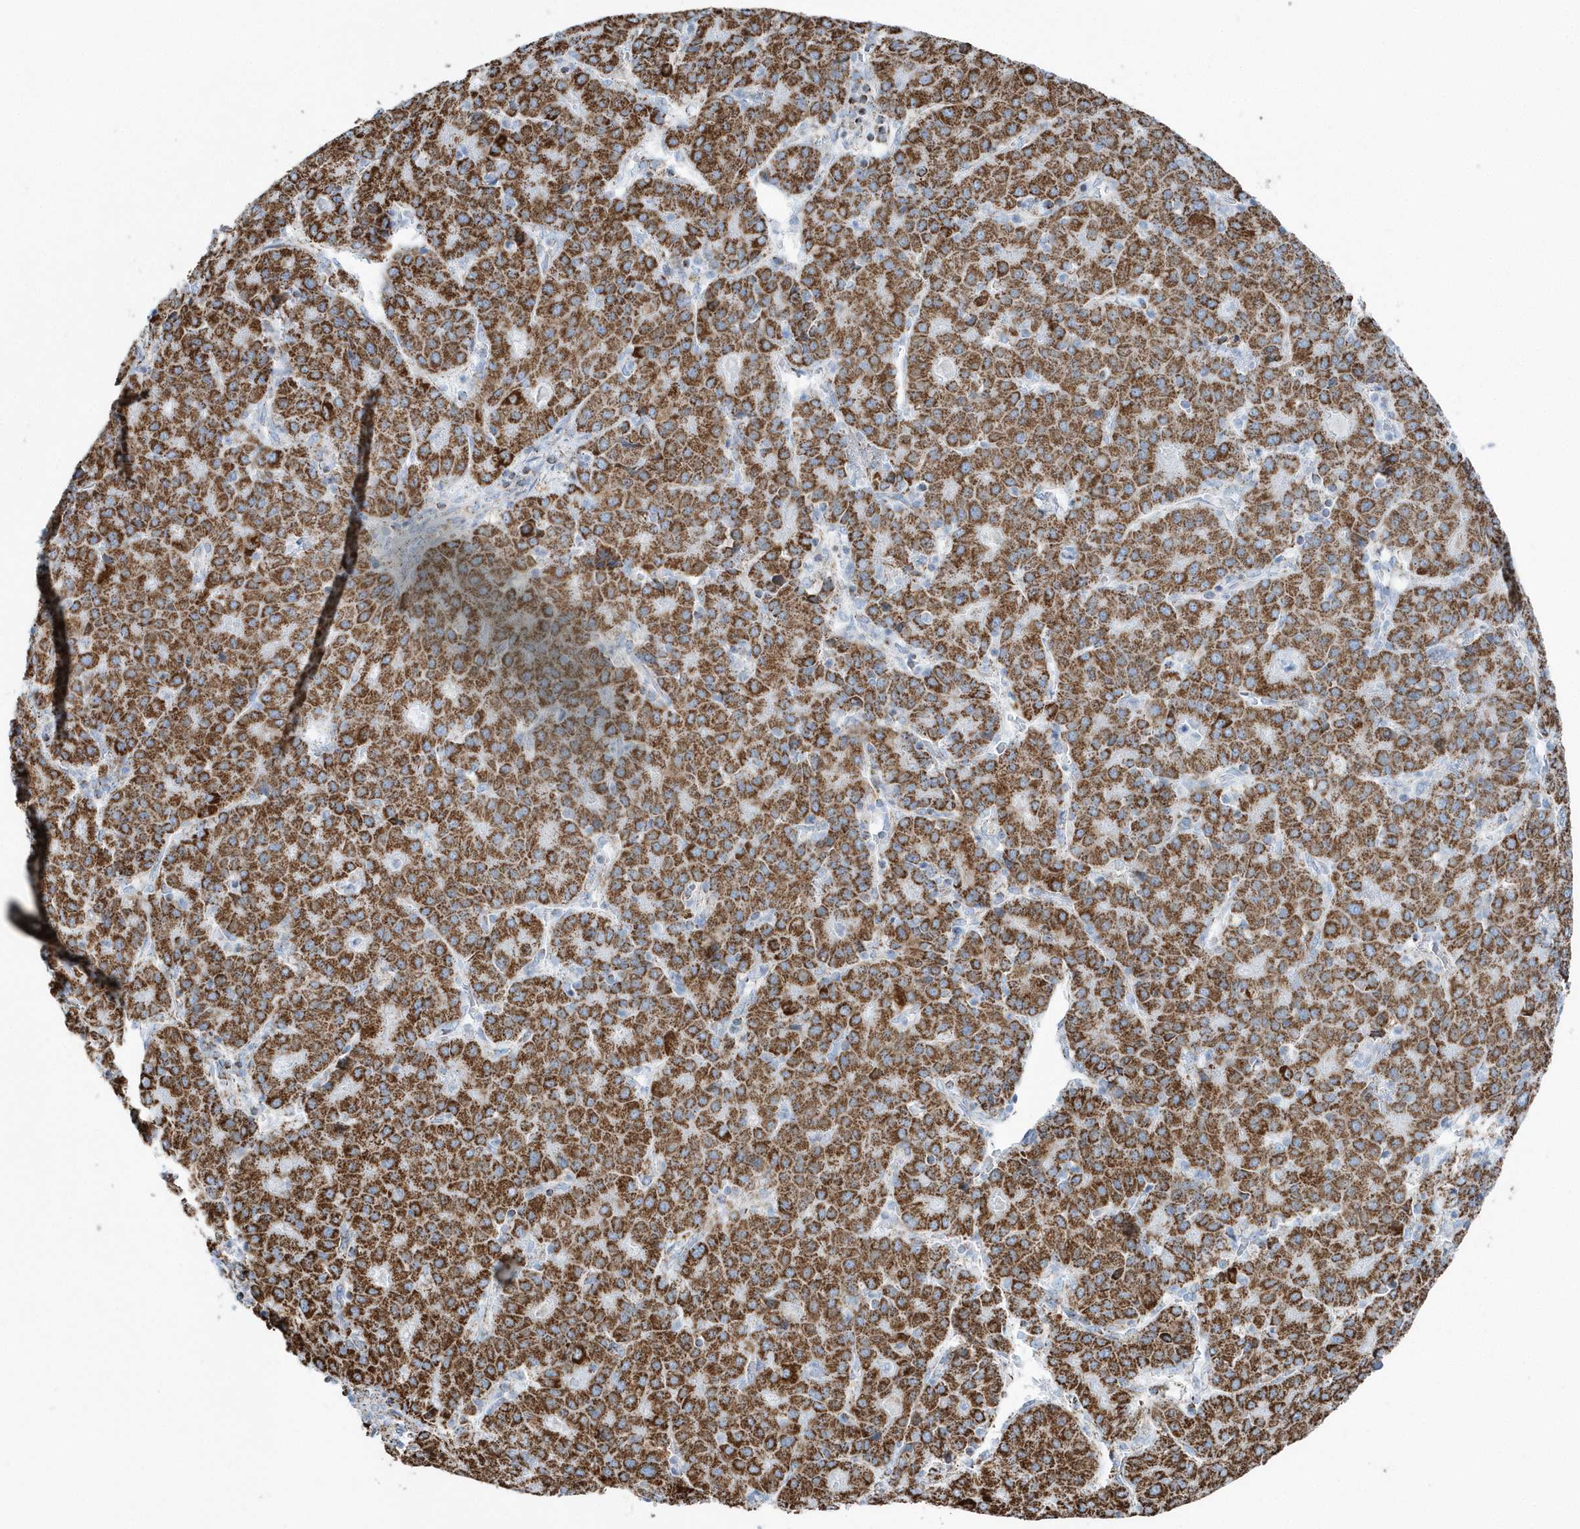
{"staining": {"intensity": "moderate", "quantity": ">75%", "location": "cytoplasmic/membranous"}, "tissue": "liver cancer", "cell_type": "Tumor cells", "image_type": "cancer", "snomed": [{"axis": "morphology", "description": "Carcinoma, Hepatocellular, NOS"}, {"axis": "topography", "description": "Liver"}], "caption": "High-magnification brightfield microscopy of hepatocellular carcinoma (liver) stained with DAB (3,3'-diaminobenzidine) (brown) and counterstained with hematoxylin (blue). tumor cells exhibit moderate cytoplasmic/membranous staining is identified in about>75% of cells. The protein is shown in brown color, while the nuclei are stained blue.", "gene": "TMCO6", "patient": {"sex": "male", "age": 65}}